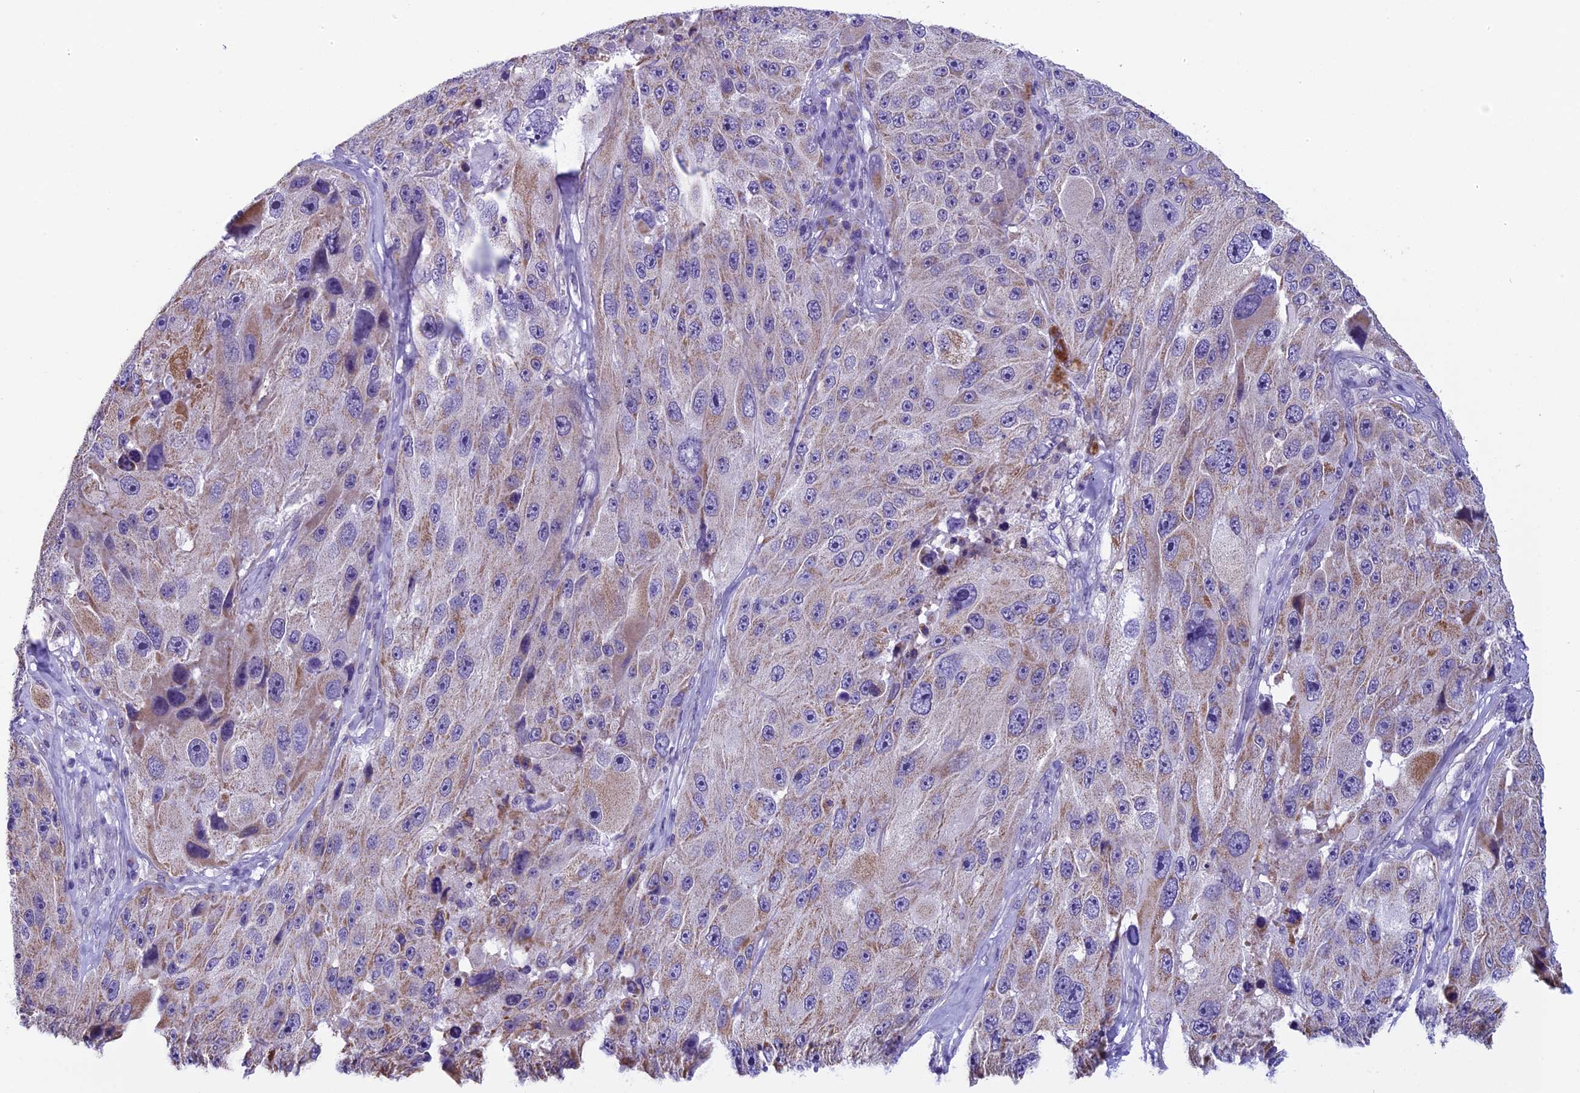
{"staining": {"intensity": "moderate", "quantity": "25%-75%", "location": "cytoplasmic/membranous"}, "tissue": "melanoma", "cell_type": "Tumor cells", "image_type": "cancer", "snomed": [{"axis": "morphology", "description": "Malignant melanoma, Metastatic site"}, {"axis": "topography", "description": "Lymph node"}], "caption": "An immunohistochemistry image of neoplastic tissue is shown. Protein staining in brown highlights moderate cytoplasmic/membranous positivity in malignant melanoma (metastatic site) within tumor cells.", "gene": "ZNF317", "patient": {"sex": "male", "age": 62}}